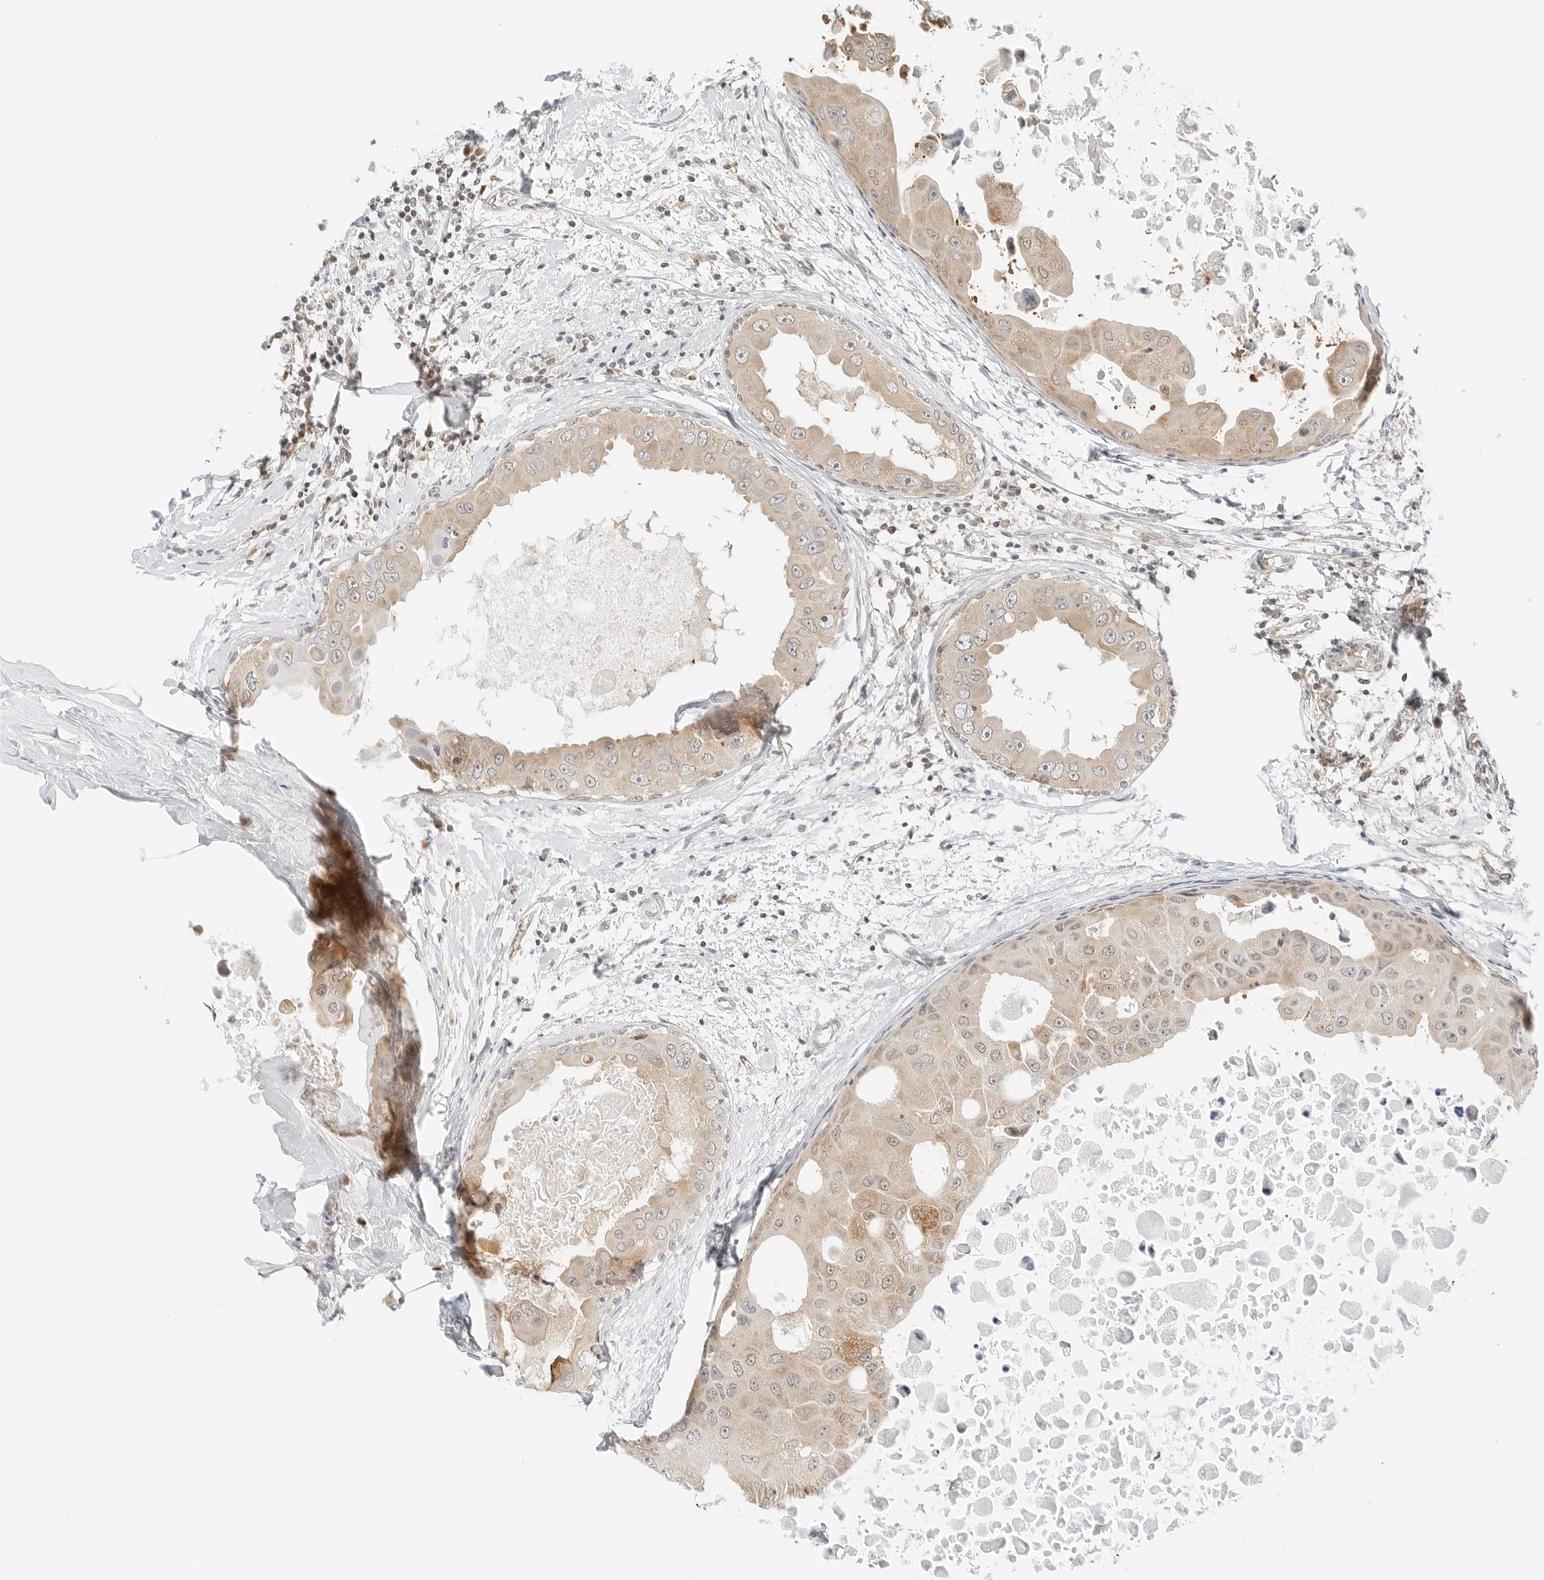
{"staining": {"intensity": "weak", "quantity": ">75%", "location": "cytoplasmic/membranous"}, "tissue": "breast cancer", "cell_type": "Tumor cells", "image_type": "cancer", "snomed": [{"axis": "morphology", "description": "Duct carcinoma"}, {"axis": "topography", "description": "Breast"}], "caption": "The immunohistochemical stain labels weak cytoplasmic/membranous positivity in tumor cells of breast infiltrating ductal carcinoma tissue. (DAB (3,3'-diaminobenzidine) IHC, brown staining for protein, blue staining for nuclei).", "gene": "IQCC", "patient": {"sex": "female", "age": 27}}